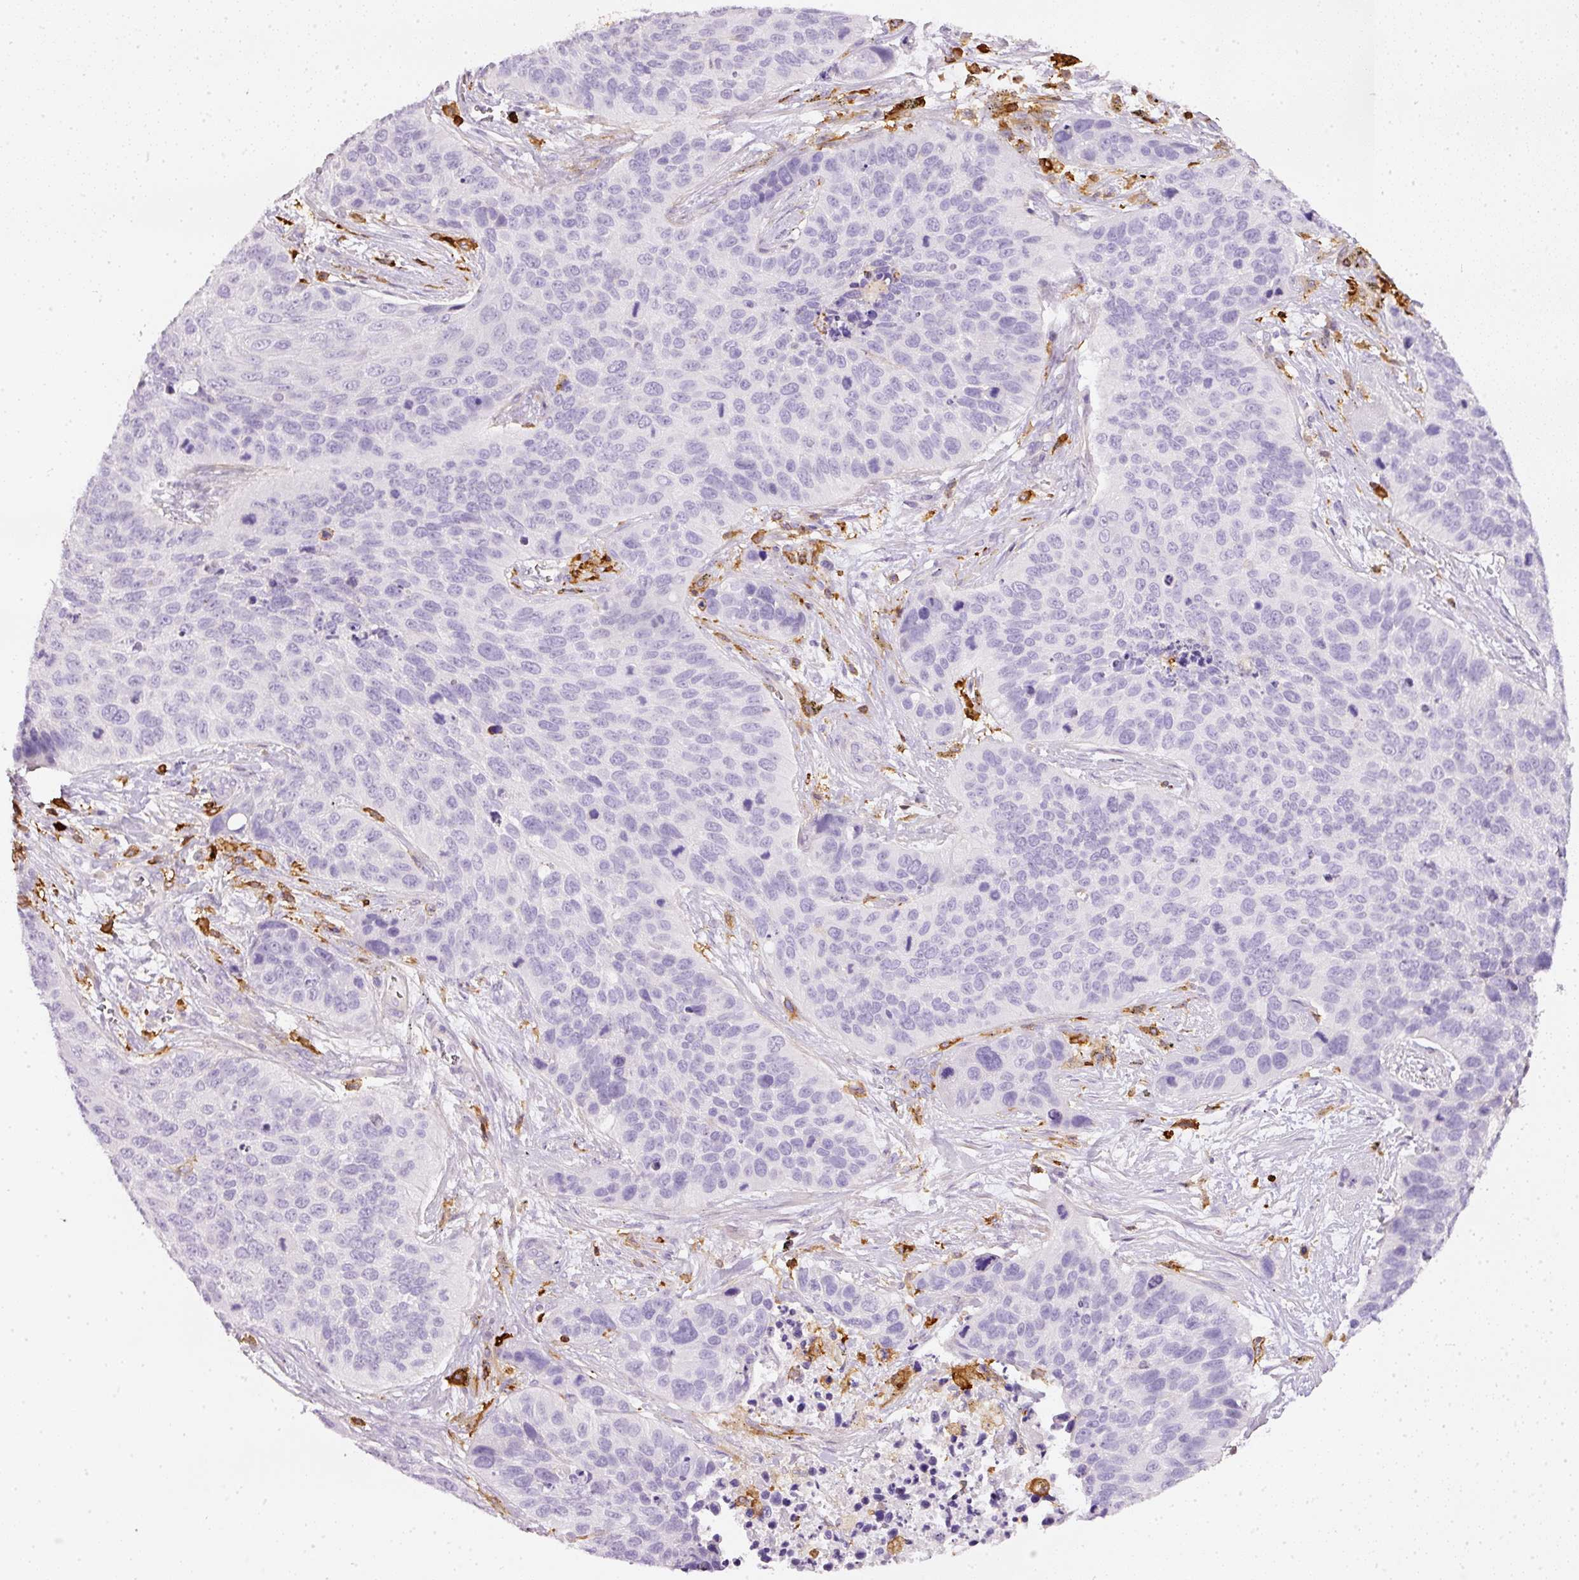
{"staining": {"intensity": "negative", "quantity": "none", "location": "none"}, "tissue": "lung cancer", "cell_type": "Tumor cells", "image_type": "cancer", "snomed": [{"axis": "morphology", "description": "Squamous cell carcinoma, NOS"}, {"axis": "topography", "description": "Lung"}], "caption": "The immunohistochemistry (IHC) histopathology image has no significant staining in tumor cells of lung squamous cell carcinoma tissue. Brightfield microscopy of immunohistochemistry (IHC) stained with DAB (brown) and hematoxylin (blue), captured at high magnification.", "gene": "EVL", "patient": {"sex": "male", "age": 62}}